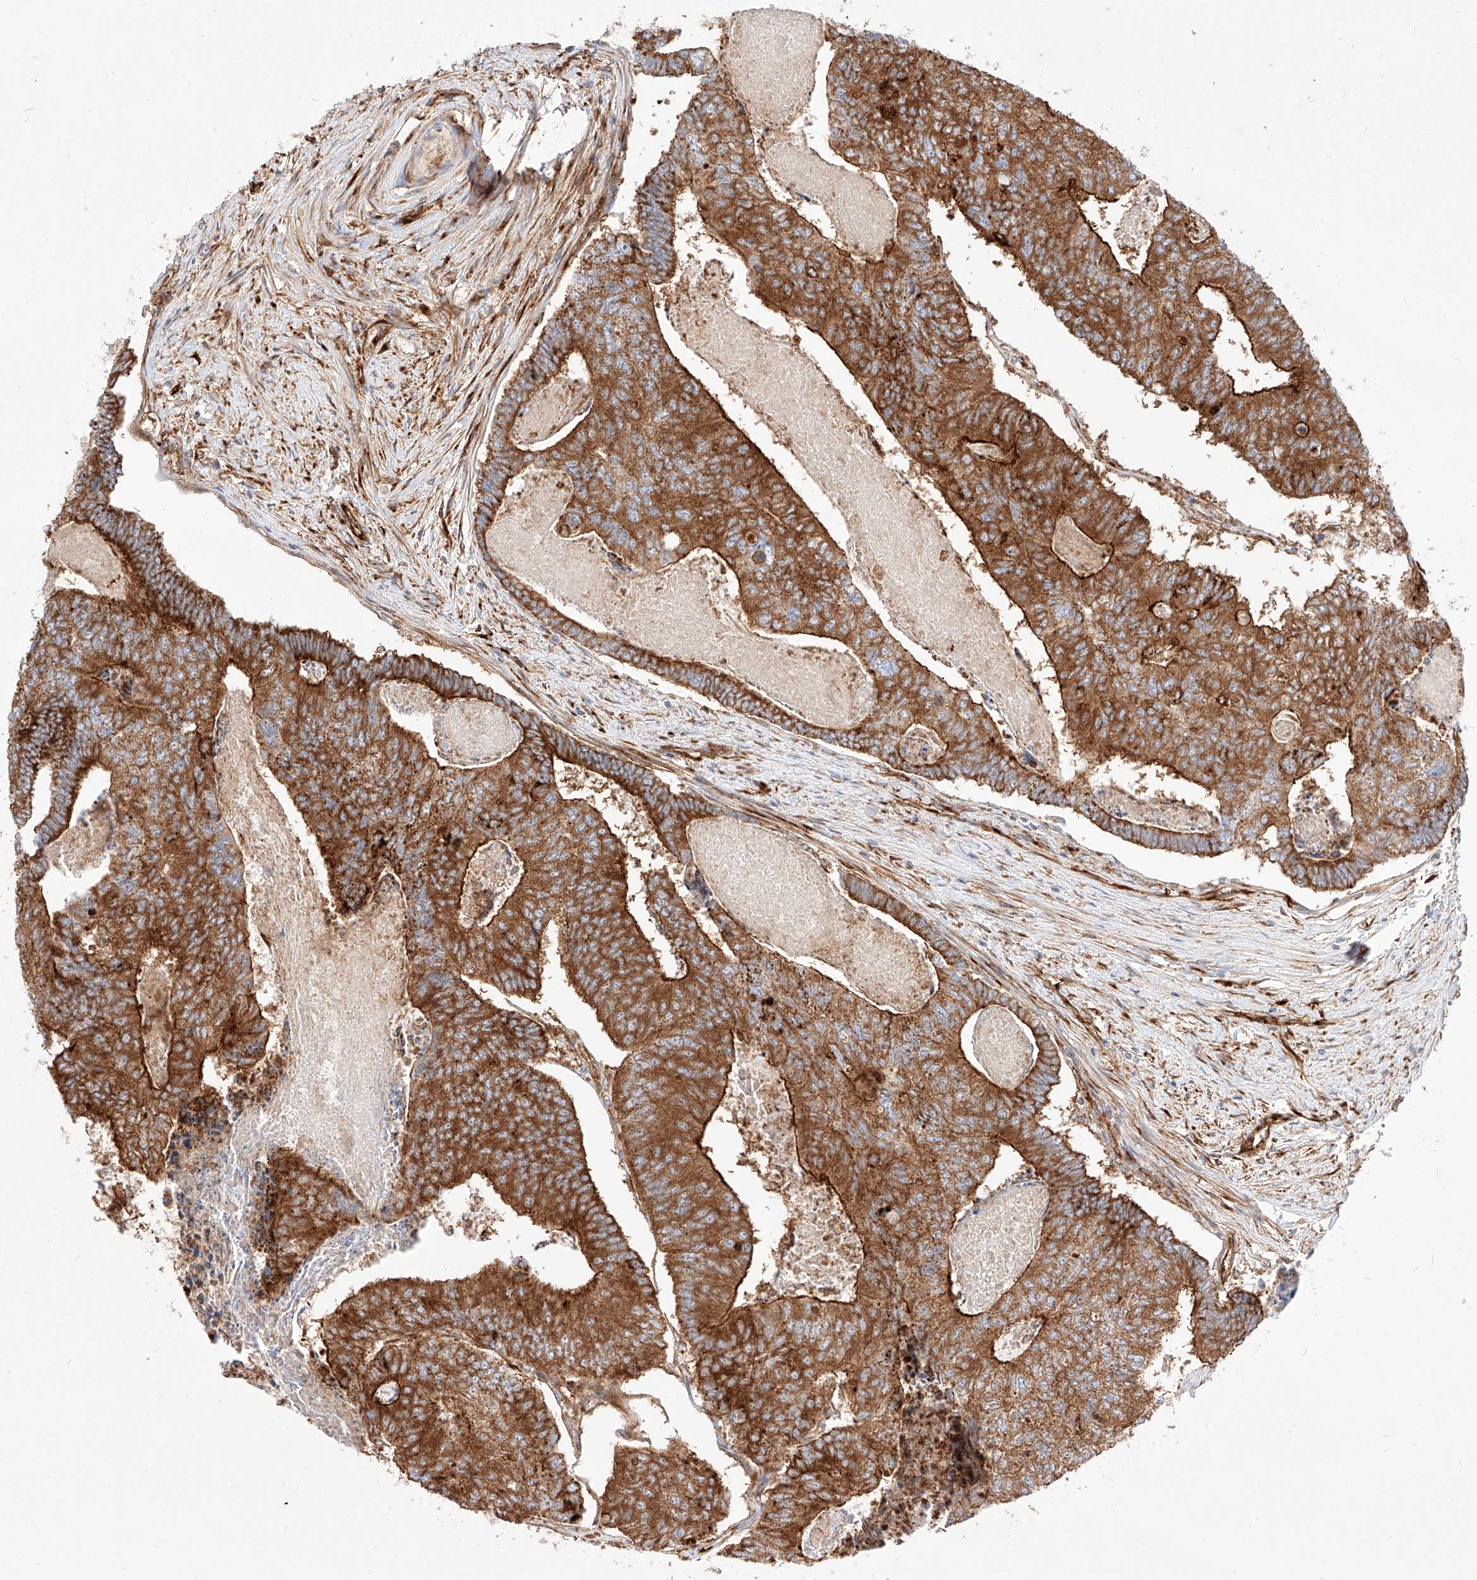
{"staining": {"intensity": "strong", "quantity": ">75%", "location": "cytoplasmic/membranous"}, "tissue": "colorectal cancer", "cell_type": "Tumor cells", "image_type": "cancer", "snomed": [{"axis": "morphology", "description": "Adenocarcinoma, NOS"}, {"axis": "topography", "description": "Colon"}], "caption": "Brown immunohistochemical staining in colorectal cancer (adenocarcinoma) reveals strong cytoplasmic/membranous positivity in about >75% of tumor cells.", "gene": "CSGALNACT2", "patient": {"sex": "female", "age": 67}}